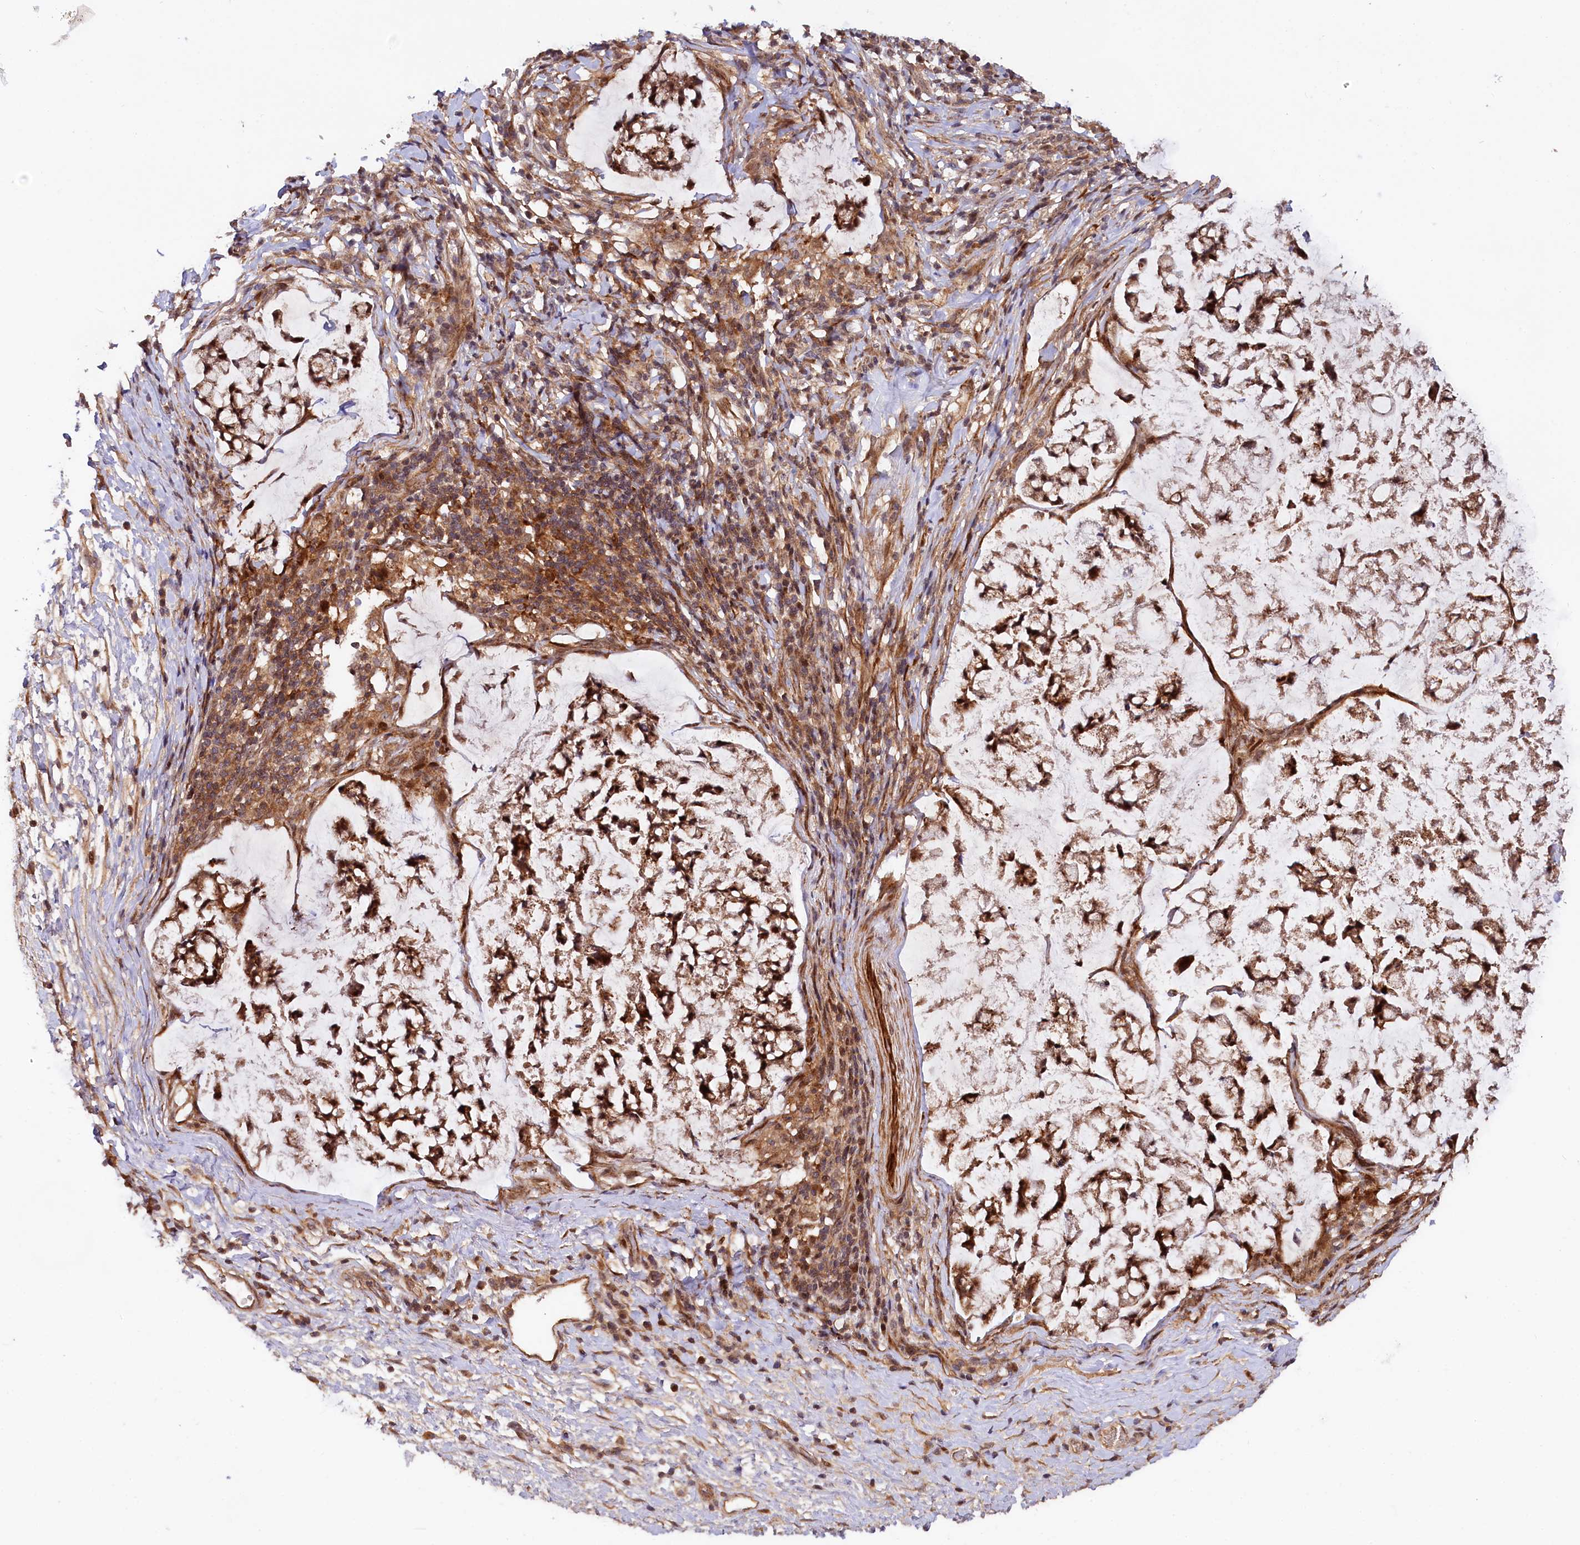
{"staining": {"intensity": "moderate", "quantity": ">75%", "location": "cytoplasmic/membranous"}, "tissue": "stomach cancer", "cell_type": "Tumor cells", "image_type": "cancer", "snomed": [{"axis": "morphology", "description": "Adenocarcinoma, NOS"}, {"axis": "topography", "description": "Stomach, lower"}], "caption": "Human stomach cancer (adenocarcinoma) stained with a protein marker reveals moderate staining in tumor cells.", "gene": "NEDD1", "patient": {"sex": "male", "age": 67}}